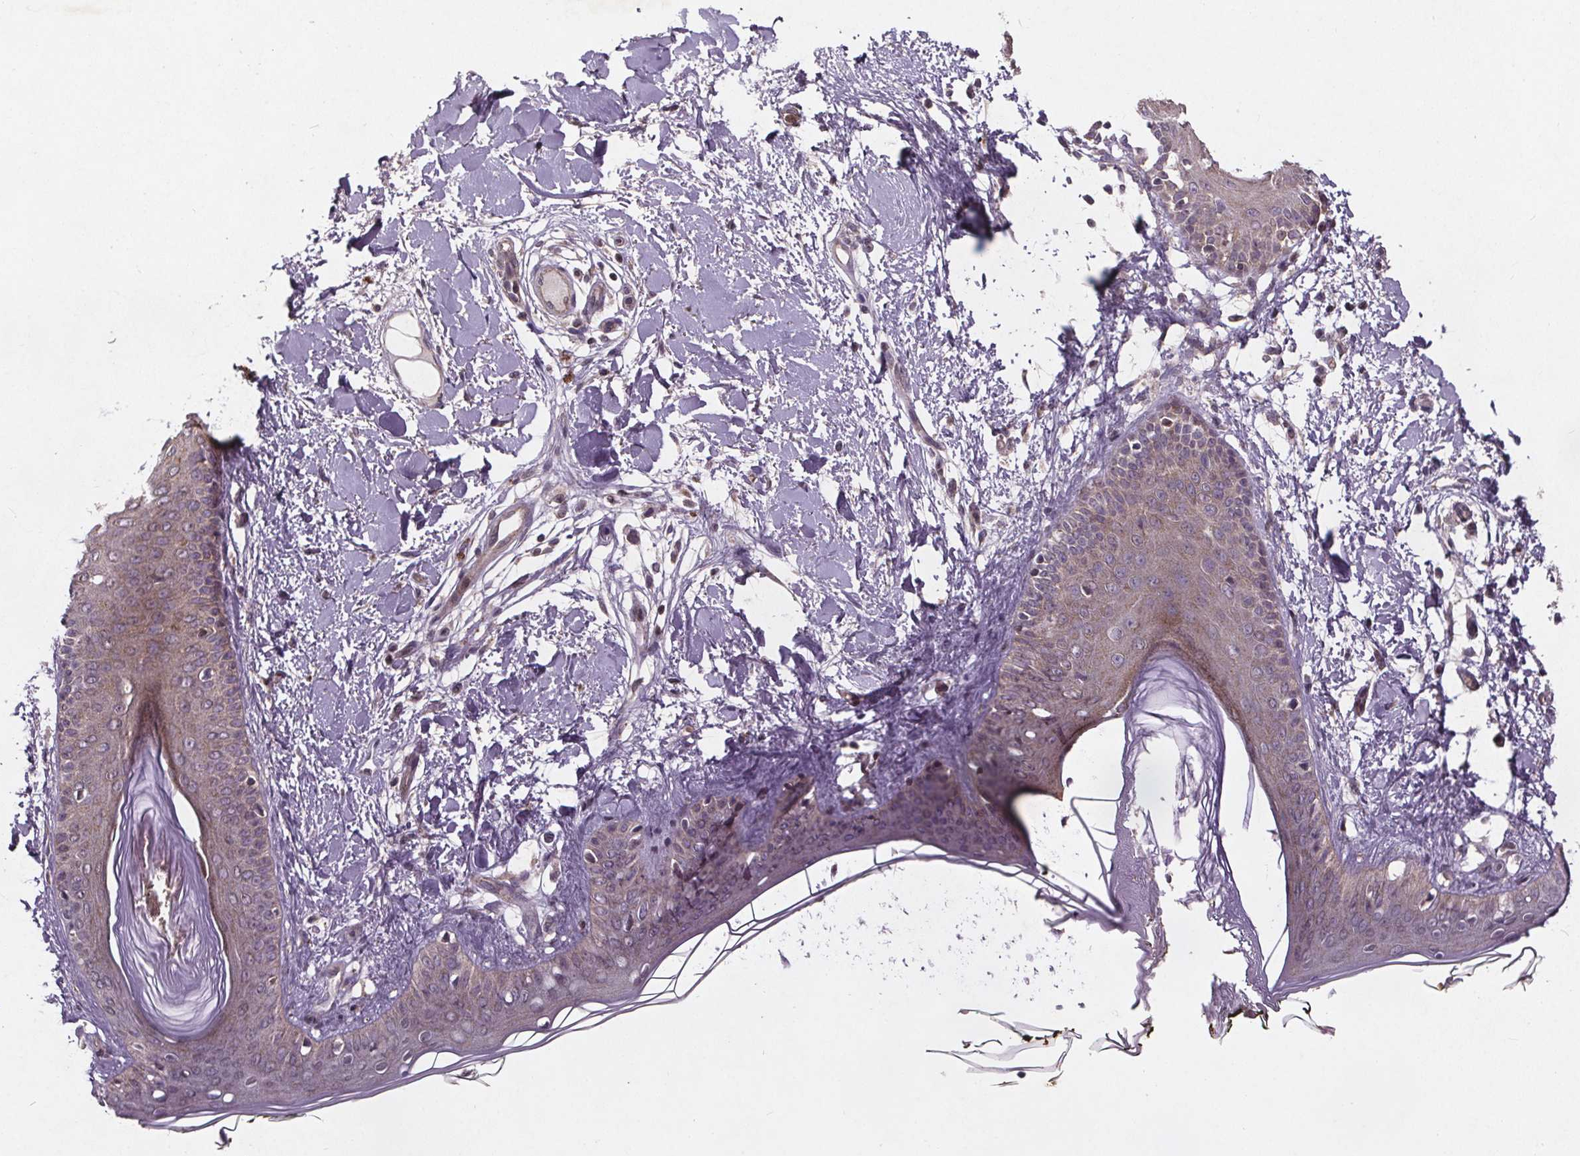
{"staining": {"intensity": "negative", "quantity": "none", "location": "none"}, "tissue": "skin", "cell_type": "Fibroblasts", "image_type": "normal", "snomed": [{"axis": "morphology", "description": "Normal tissue, NOS"}, {"axis": "topography", "description": "Skin"}], "caption": "A photomicrograph of skin stained for a protein demonstrates no brown staining in fibroblasts.", "gene": "STRN3", "patient": {"sex": "female", "age": 34}}